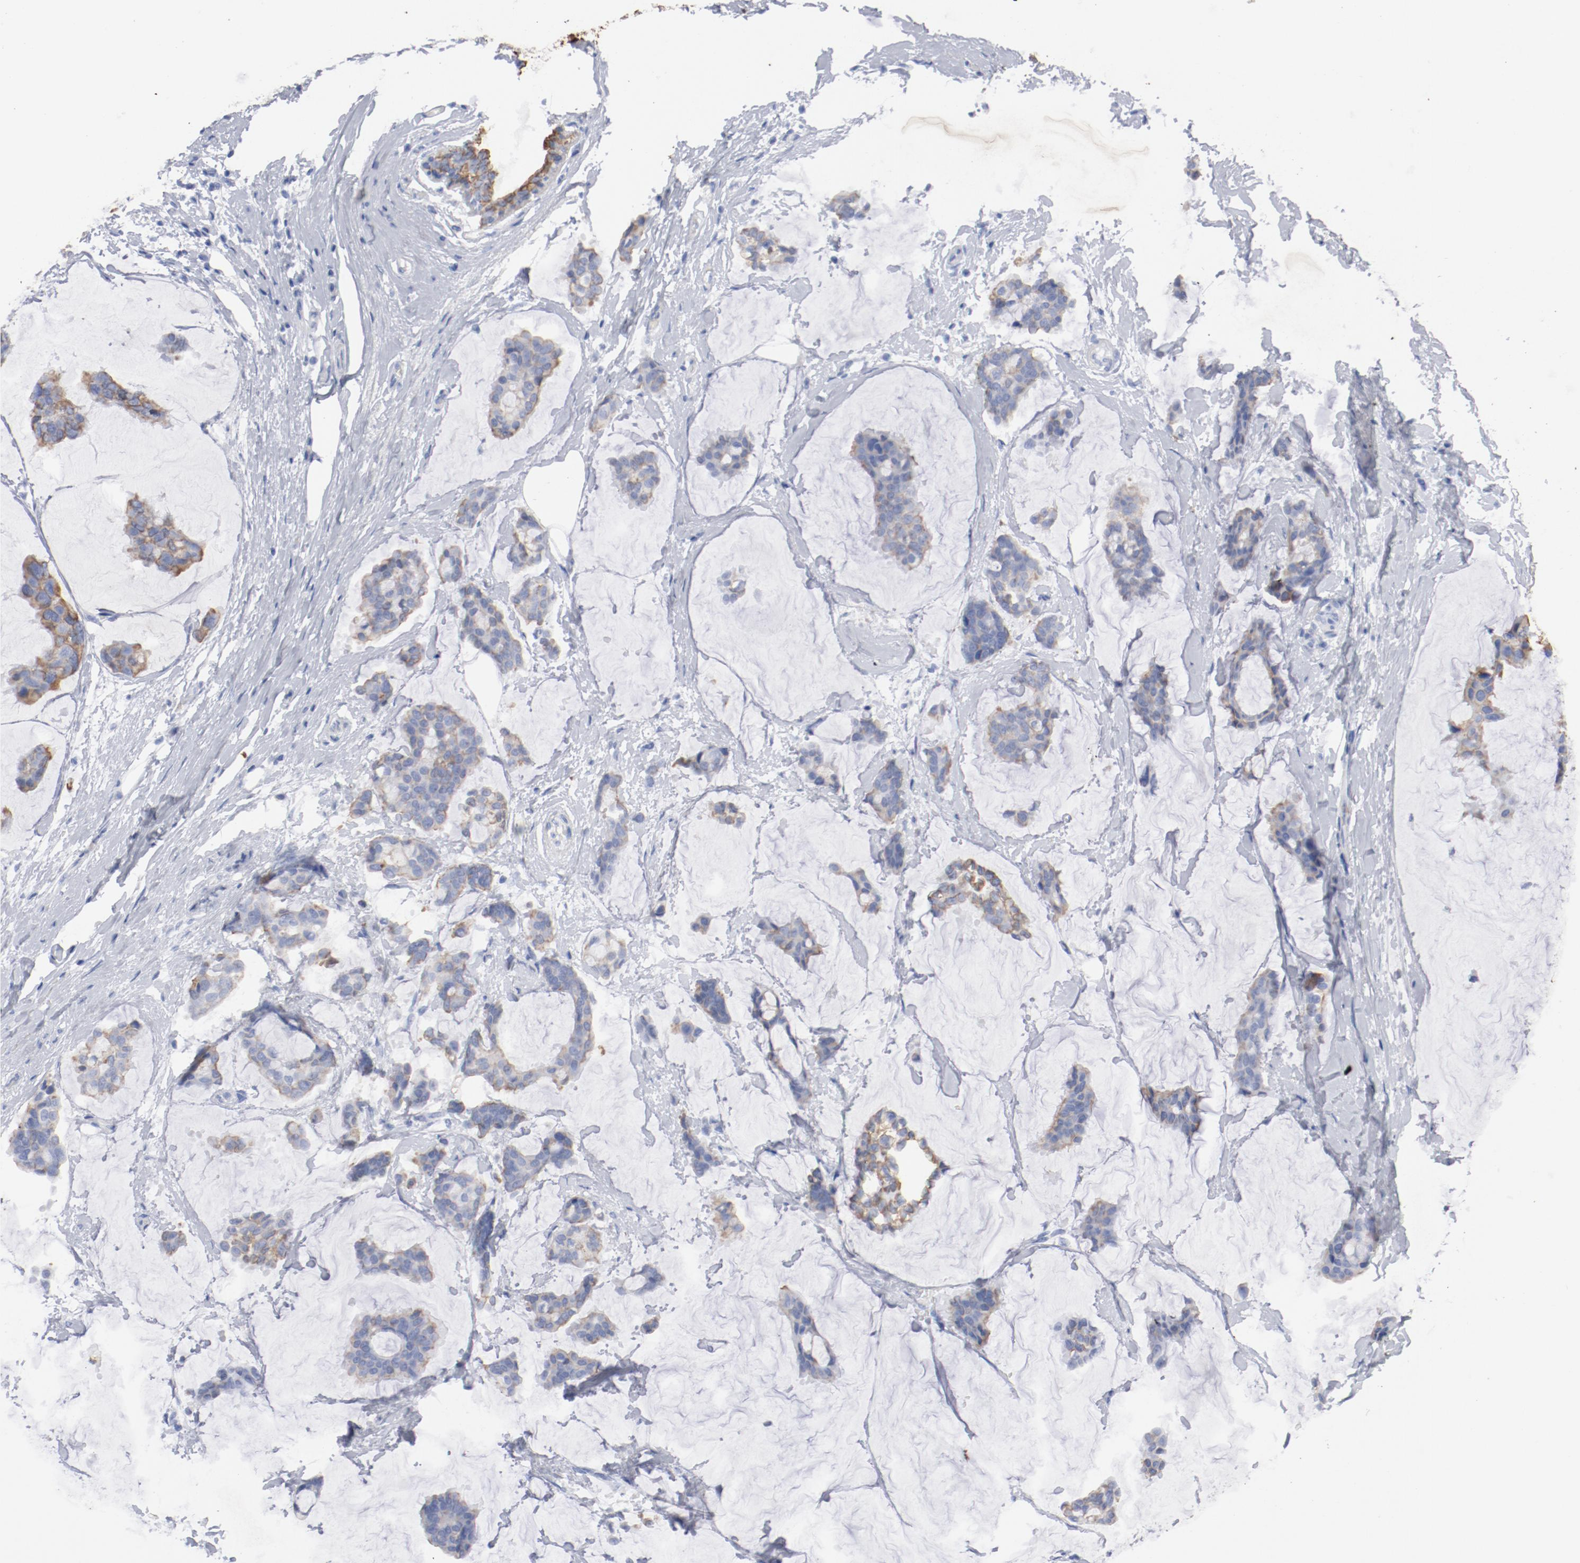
{"staining": {"intensity": "moderate", "quantity": ">75%", "location": "cytoplasmic/membranous"}, "tissue": "breast cancer", "cell_type": "Tumor cells", "image_type": "cancer", "snomed": [{"axis": "morphology", "description": "Duct carcinoma"}, {"axis": "topography", "description": "Breast"}], "caption": "Breast intraductal carcinoma stained for a protein displays moderate cytoplasmic/membranous positivity in tumor cells.", "gene": "TSPAN6", "patient": {"sex": "female", "age": 93}}